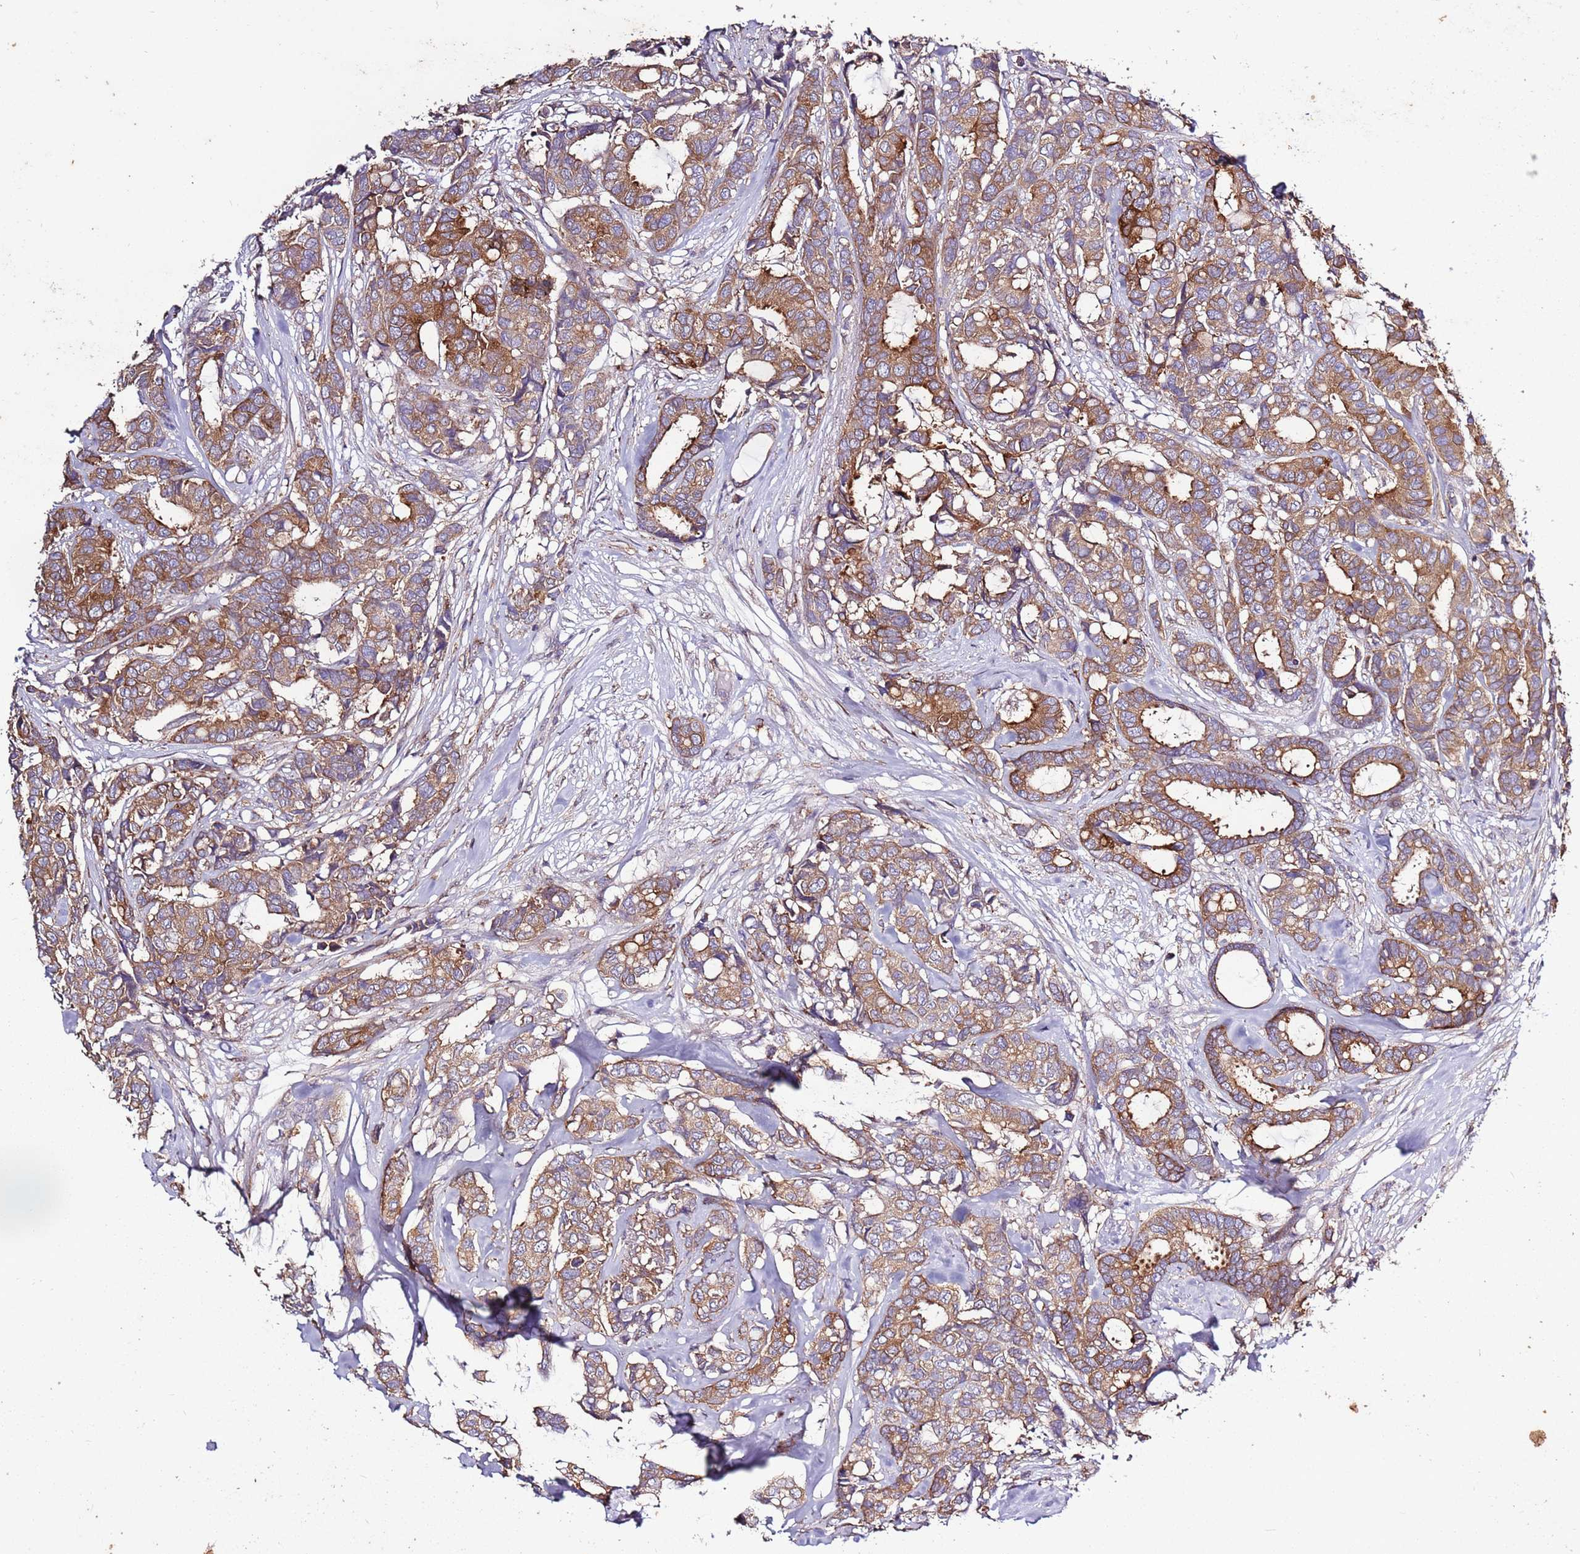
{"staining": {"intensity": "moderate", "quantity": ">75%", "location": "cytoplasmic/membranous"}, "tissue": "breast cancer", "cell_type": "Tumor cells", "image_type": "cancer", "snomed": [{"axis": "morphology", "description": "Duct carcinoma"}, {"axis": "topography", "description": "Breast"}], "caption": "A brown stain highlights moderate cytoplasmic/membranous expression of a protein in breast cancer (intraductal carcinoma) tumor cells. The protein of interest is shown in brown color, while the nuclei are stained blue.", "gene": "CAPN9", "patient": {"sex": "female", "age": 87}}